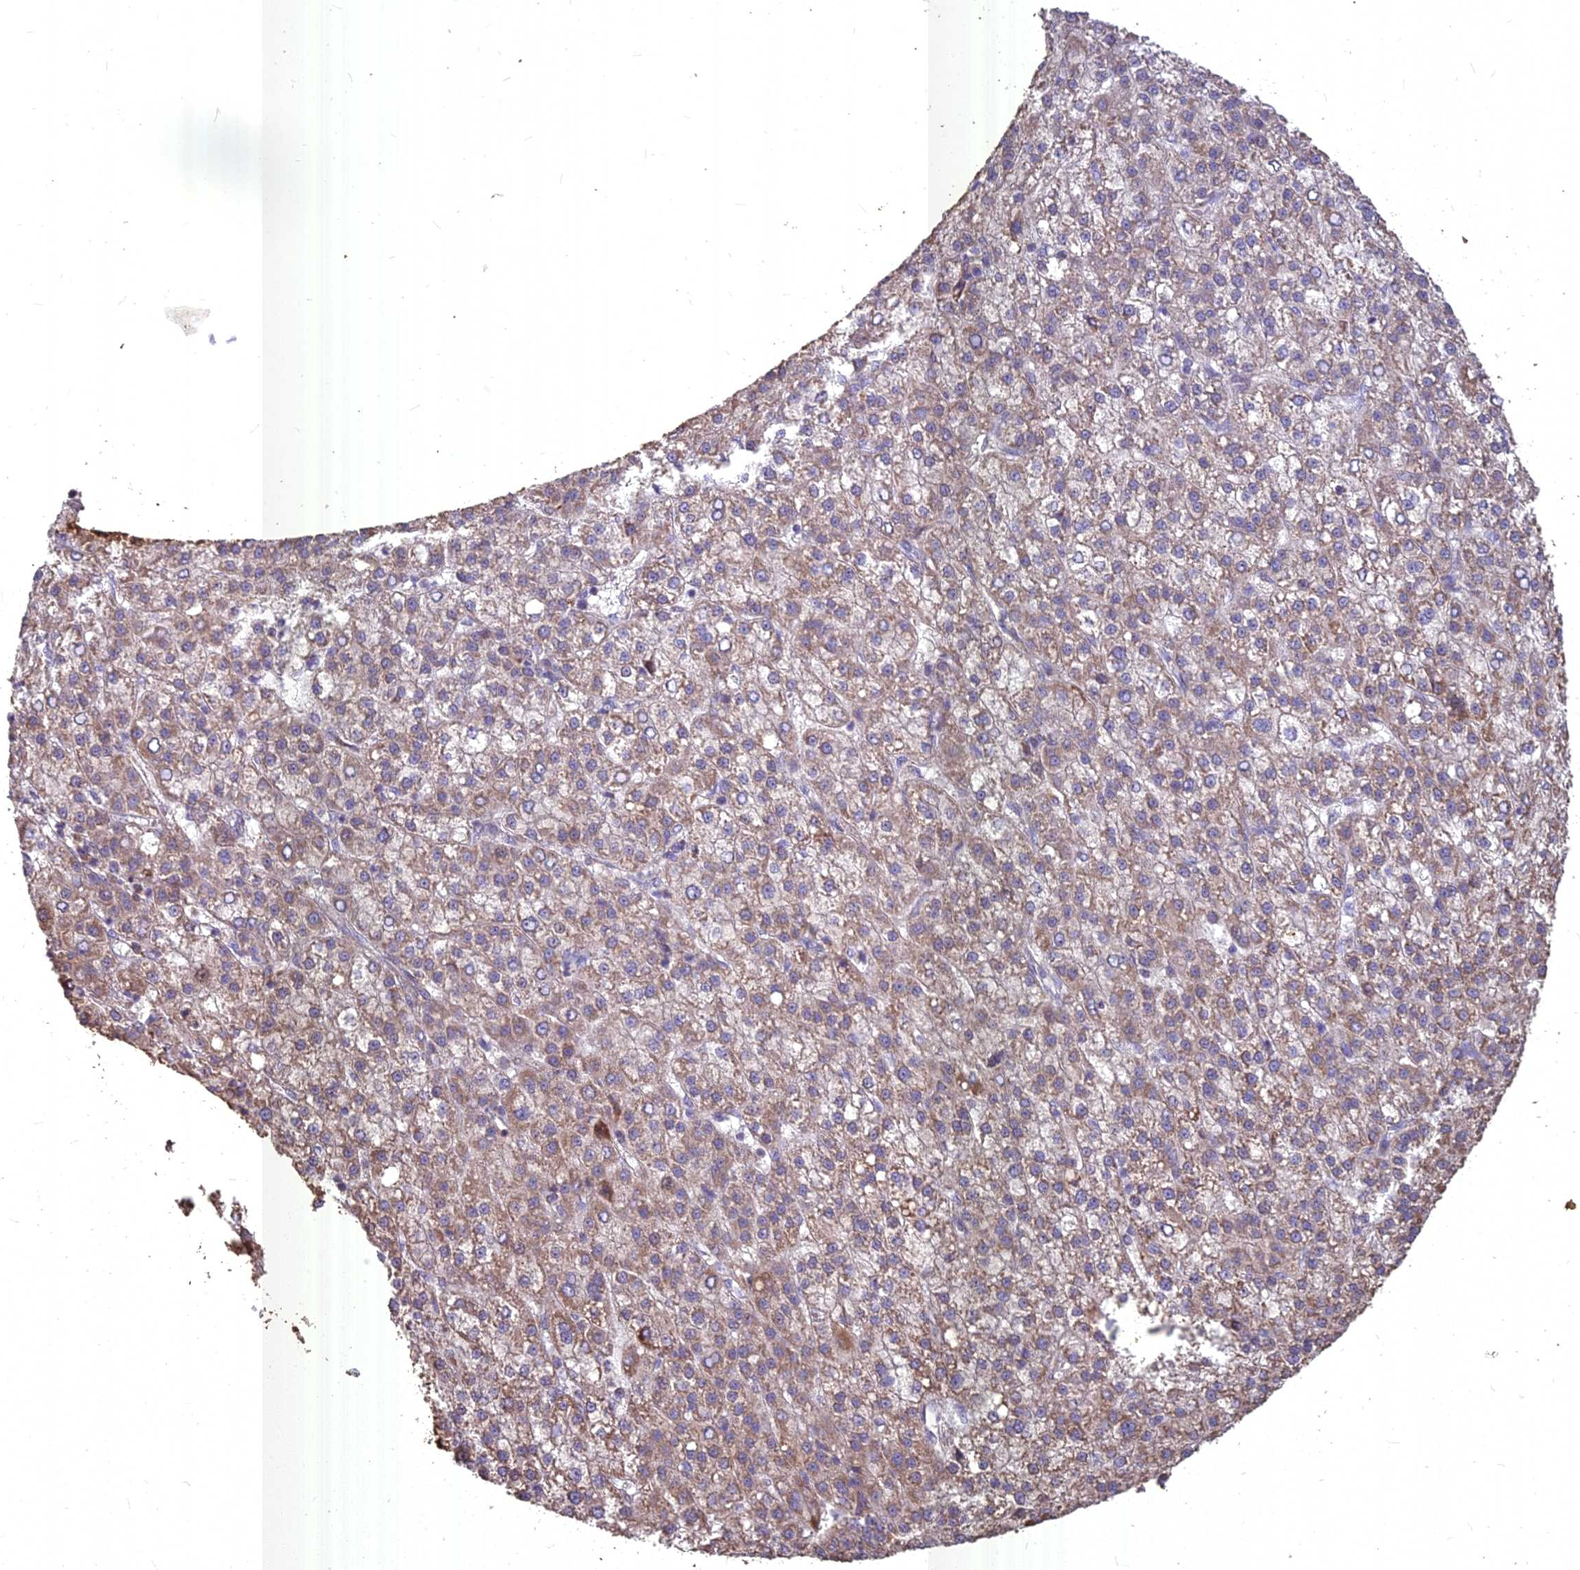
{"staining": {"intensity": "weak", "quantity": "25%-75%", "location": "cytoplasmic/membranous"}, "tissue": "liver cancer", "cell_type": "Tumor cells", "image_type": "cancer", "snomed": [{"axis": "morphology", "description": "Carcinoma, Hepatocellular, NOS"}, {"axis": "topography", "description": "Liver"}], "caption": "Brown immunohistochemical staining in human liver hepatocellular carcinoma reveals weak cytoplasmic/membranous positivity in approximately 25%-75% of tumor cells.", "gene": "COX11", "patient": {"sex": "female", "age": 58}}